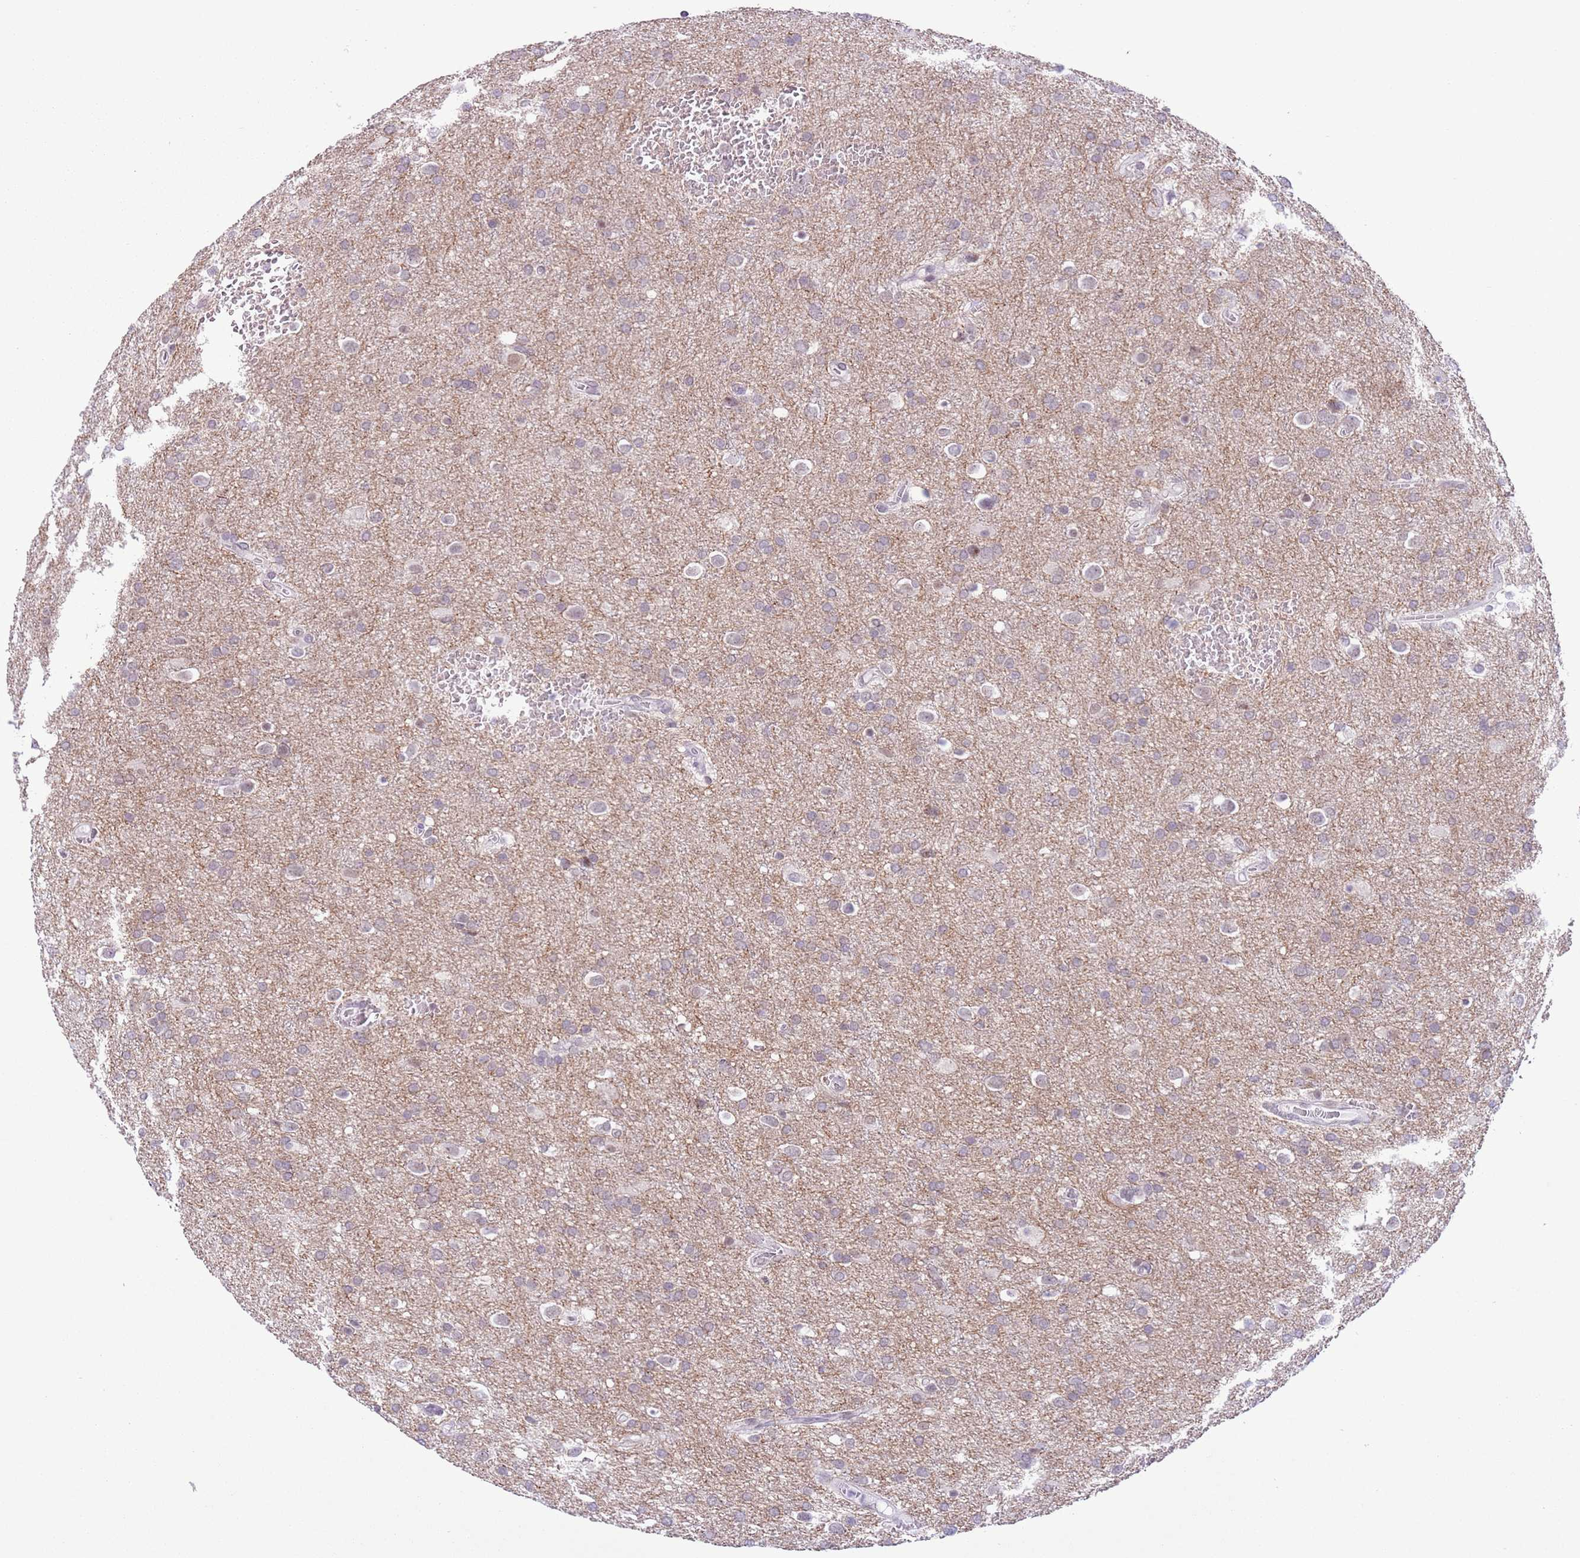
{"staining": {"intensity": "negative", "quantity": "none", "location": "none"}, "tissue": "glioma", "cell_type": "Tumor cells", "image_type": "cancer", "snomed": [{"axis": "morphology", "description": "Glioma, malignant, Low grade"}, {"axis": "topography", "description": "Brain"}], "caption": "High power microscopy histopathology image of an immunohistochemistry histopathology image of low-grade glioma (malignant), revealing no significant positivity in tumor cells. (DAB immunohistochemistry (IHC), high magnification).", "gene": "ZNF576", "patient": {"sex": "female", "age": 32}}